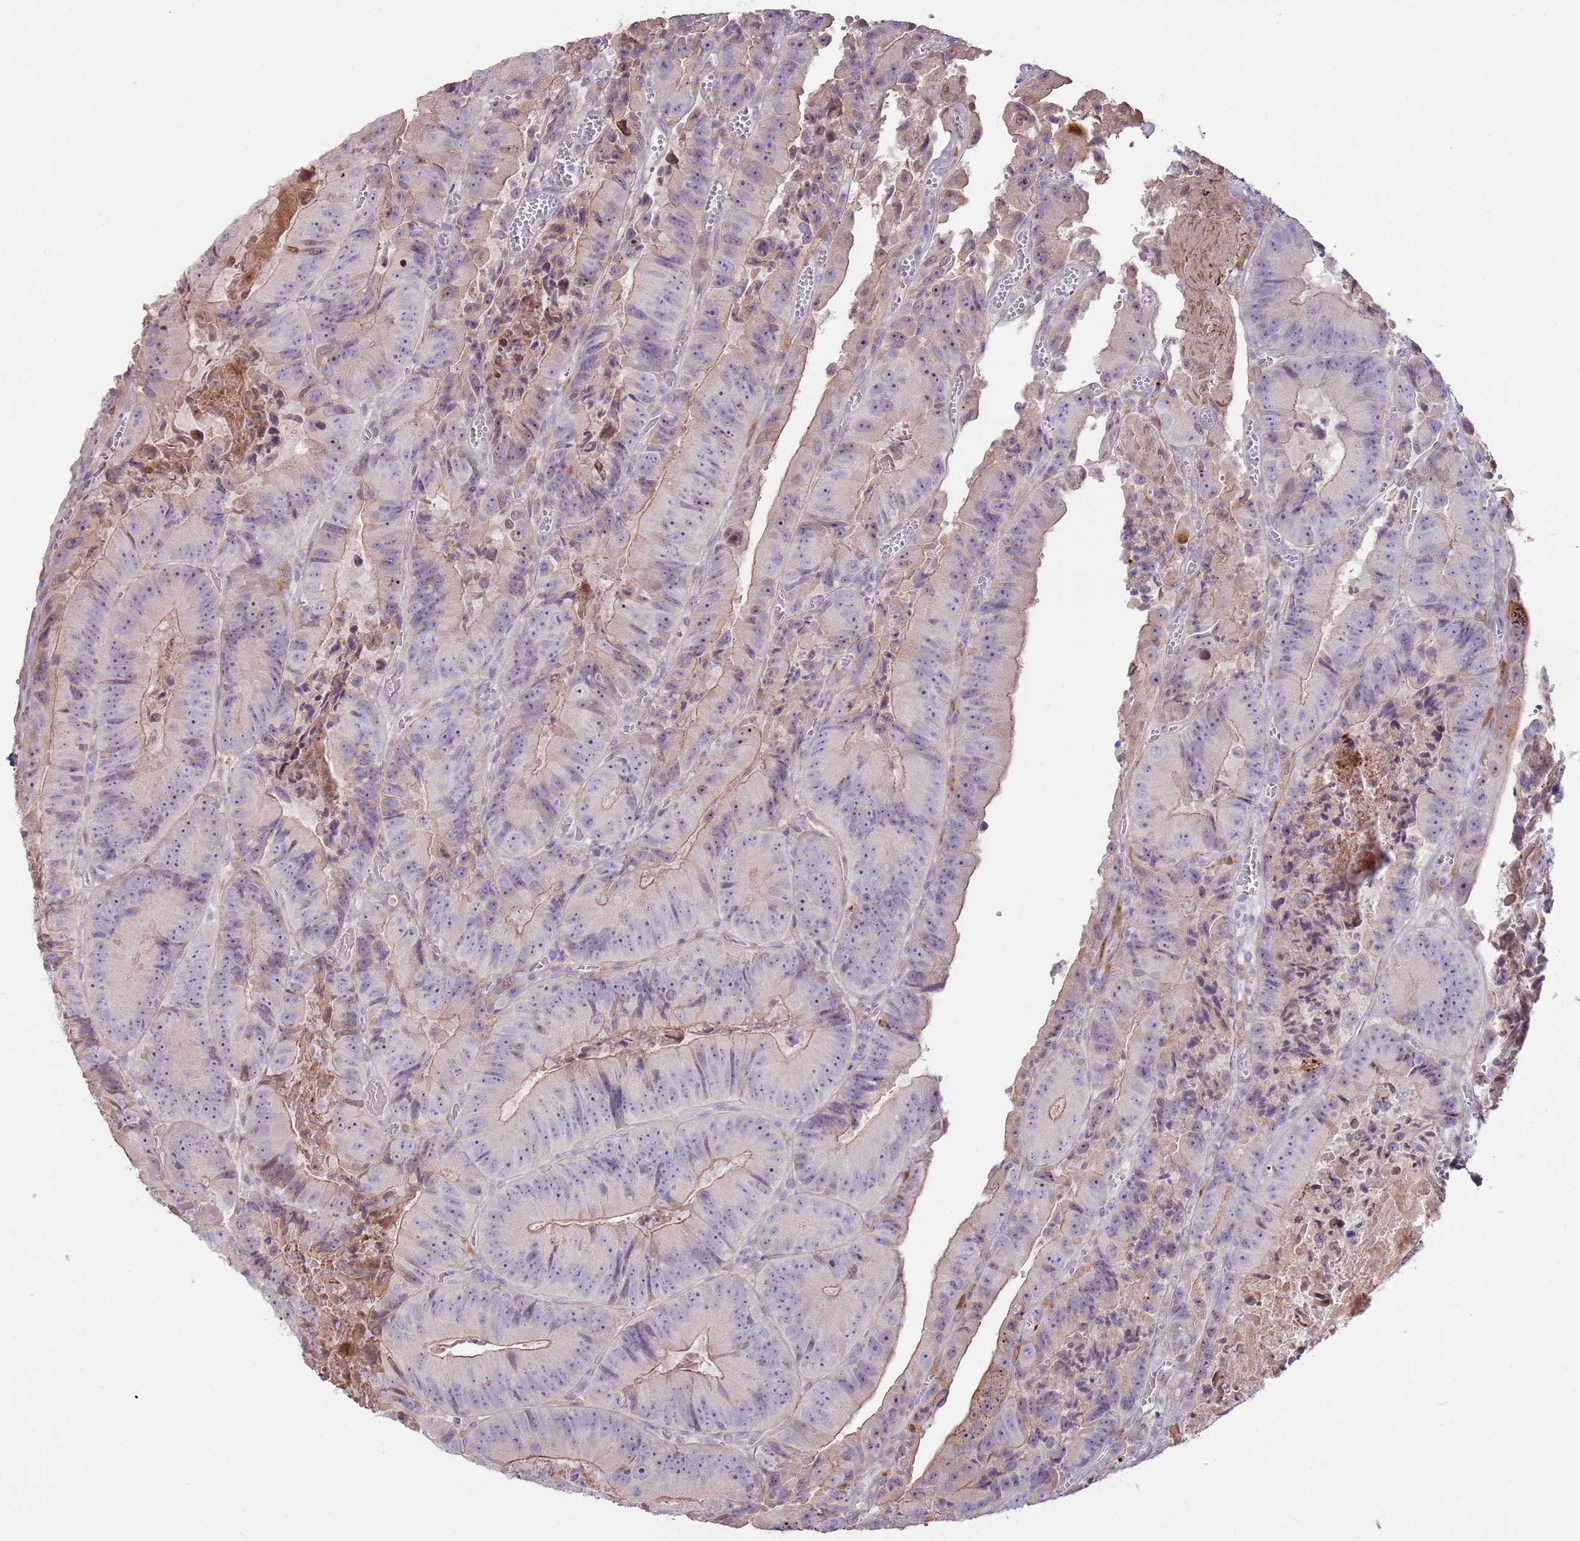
{"staining": {"intensity": "weak", "quantity": "25%-75%", "location": "cytoplasmic/membranous"}, "tissue": "colorectal cancer", "cell_type": "Tumor cells", "image_type": "cancer", "snomed": [{"axis": "morphology", "description": "Adenocarcinoma, NOS"}, {"axis": "topography", "description": "Colon"}], "caption": "Immunohistochemistry (IHC) of adenocarcinoma (colorectal) shows low levels of weak cytoplasmic/membranous expression in about 25%-75% of tumor cells. (DAB IHC, brown staining for protein, blue staining for nuclei).", "gene": "LGI4", "patient": {"sex": "female", "age": 86}}